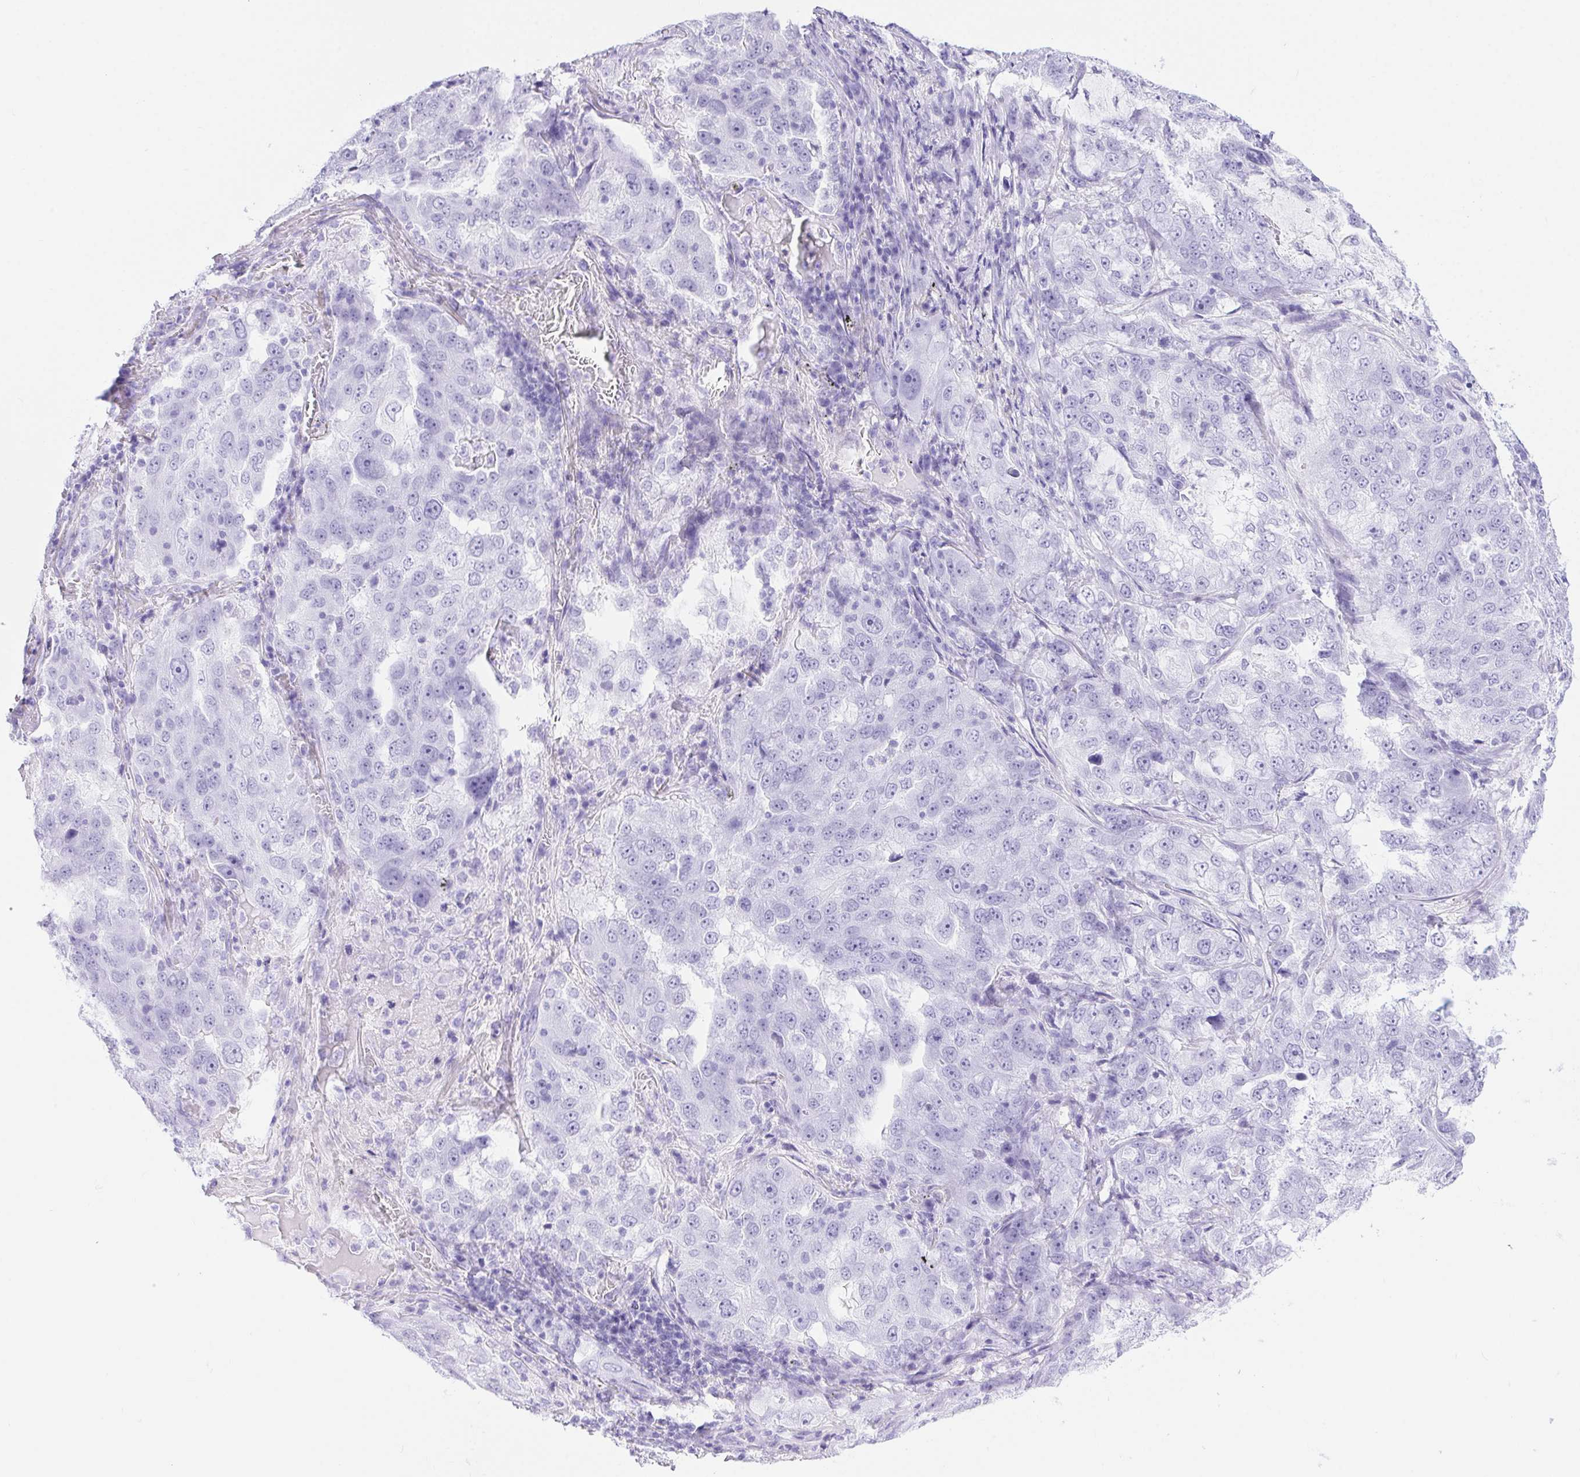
{"staining": {"intensity": "negative", "quantity": "none", "location": "none"}, "tissue": "lung cancer", "cell_type": "Tumor cells", "image_type": "cancer", "snomed": [{"axis": "morphology", "description": "Adenocarcinoma, NOS"}, {"axis": "topography", "description": "Lung"}], "caption": "Image shows no significant protein positivity in tumor cells of adenocarcinoma (lung).", "gene": "DDX17", "patient": {"sex": "female", "age": 61}}